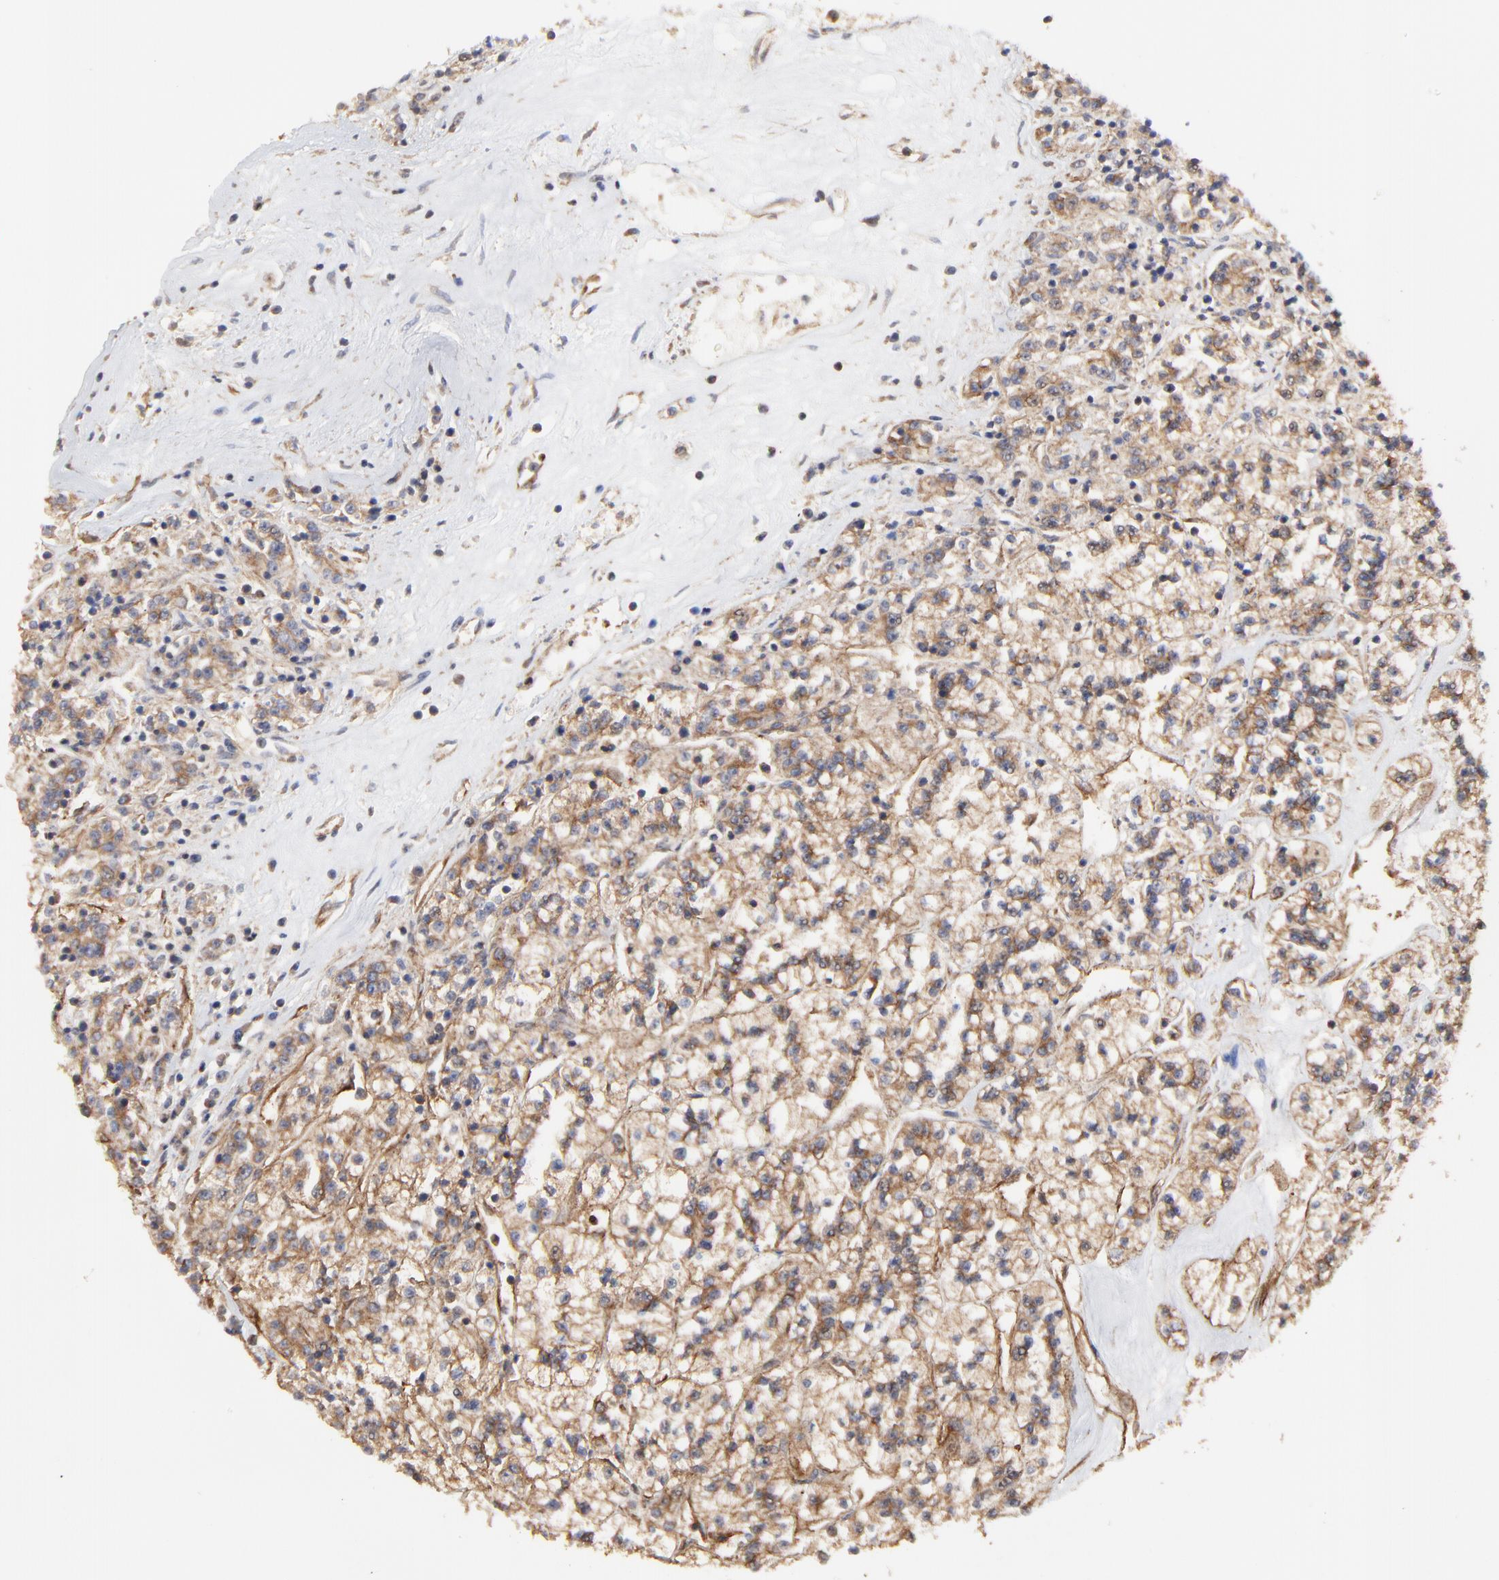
{"staining": {"intensity": "moderate", "quantity": ">75%", "location": "cytoplasmic/membranous"}, "tissue": "renal cancer", "cell_type": "Tumor cells", "image_type": "cancer", "snomed": [{"axis": "morphology", "description": "Adenocarcinoma, NOS"}, {"axis": "topography", "description": "Kidney"}], "caption": "Adenocarcinoma (renal) stained with a protein marker shows moderate staining in tumor cells.", "gene": "ARMT1", "patient": {"sex": "female", "age": 76}}